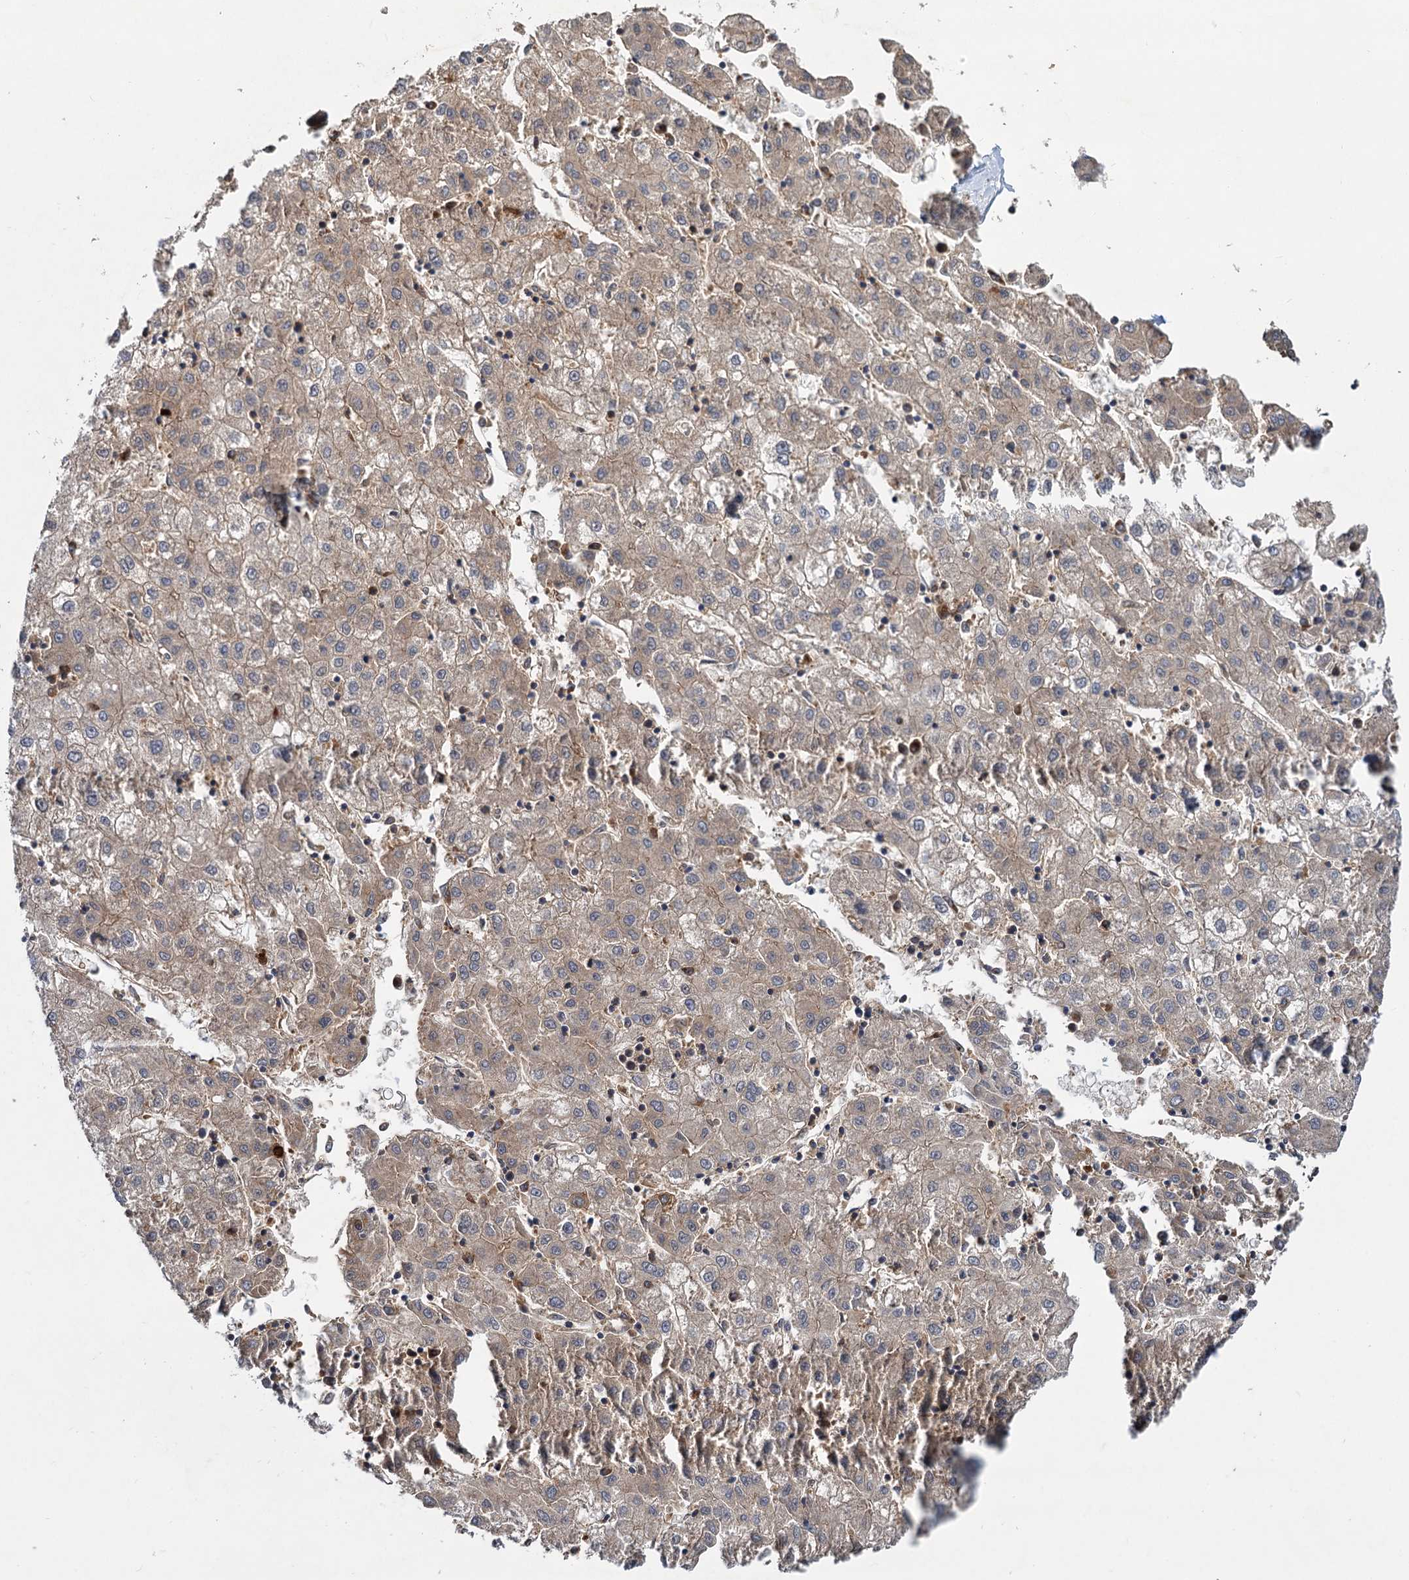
{"staining": {"intensity": "weak", "quantity": ">75%", "location": "cytoplasmic/membranous"}, "tissue": "liver cancer", "cell_type": "Tumor cells", "image_type": "cancer", "snomed": [{"axis": "morphology", "description": "Carcinoma, Hepatocellular, NOS"}, {"axis": "topography", "description": "Liver"}], "caption": "Immunohistochemistry histopathology image of neoplastic tissue: liver cancer stained using immunohistochemistry shows low levels of weak protein expression localized specifically in the cytoplasmic/membranous of tumor cells, appearing as a cytoplasmic/membranous brown color.", "gene": "ALKBH7", "patient": {"sex": "male", "age": 72}}